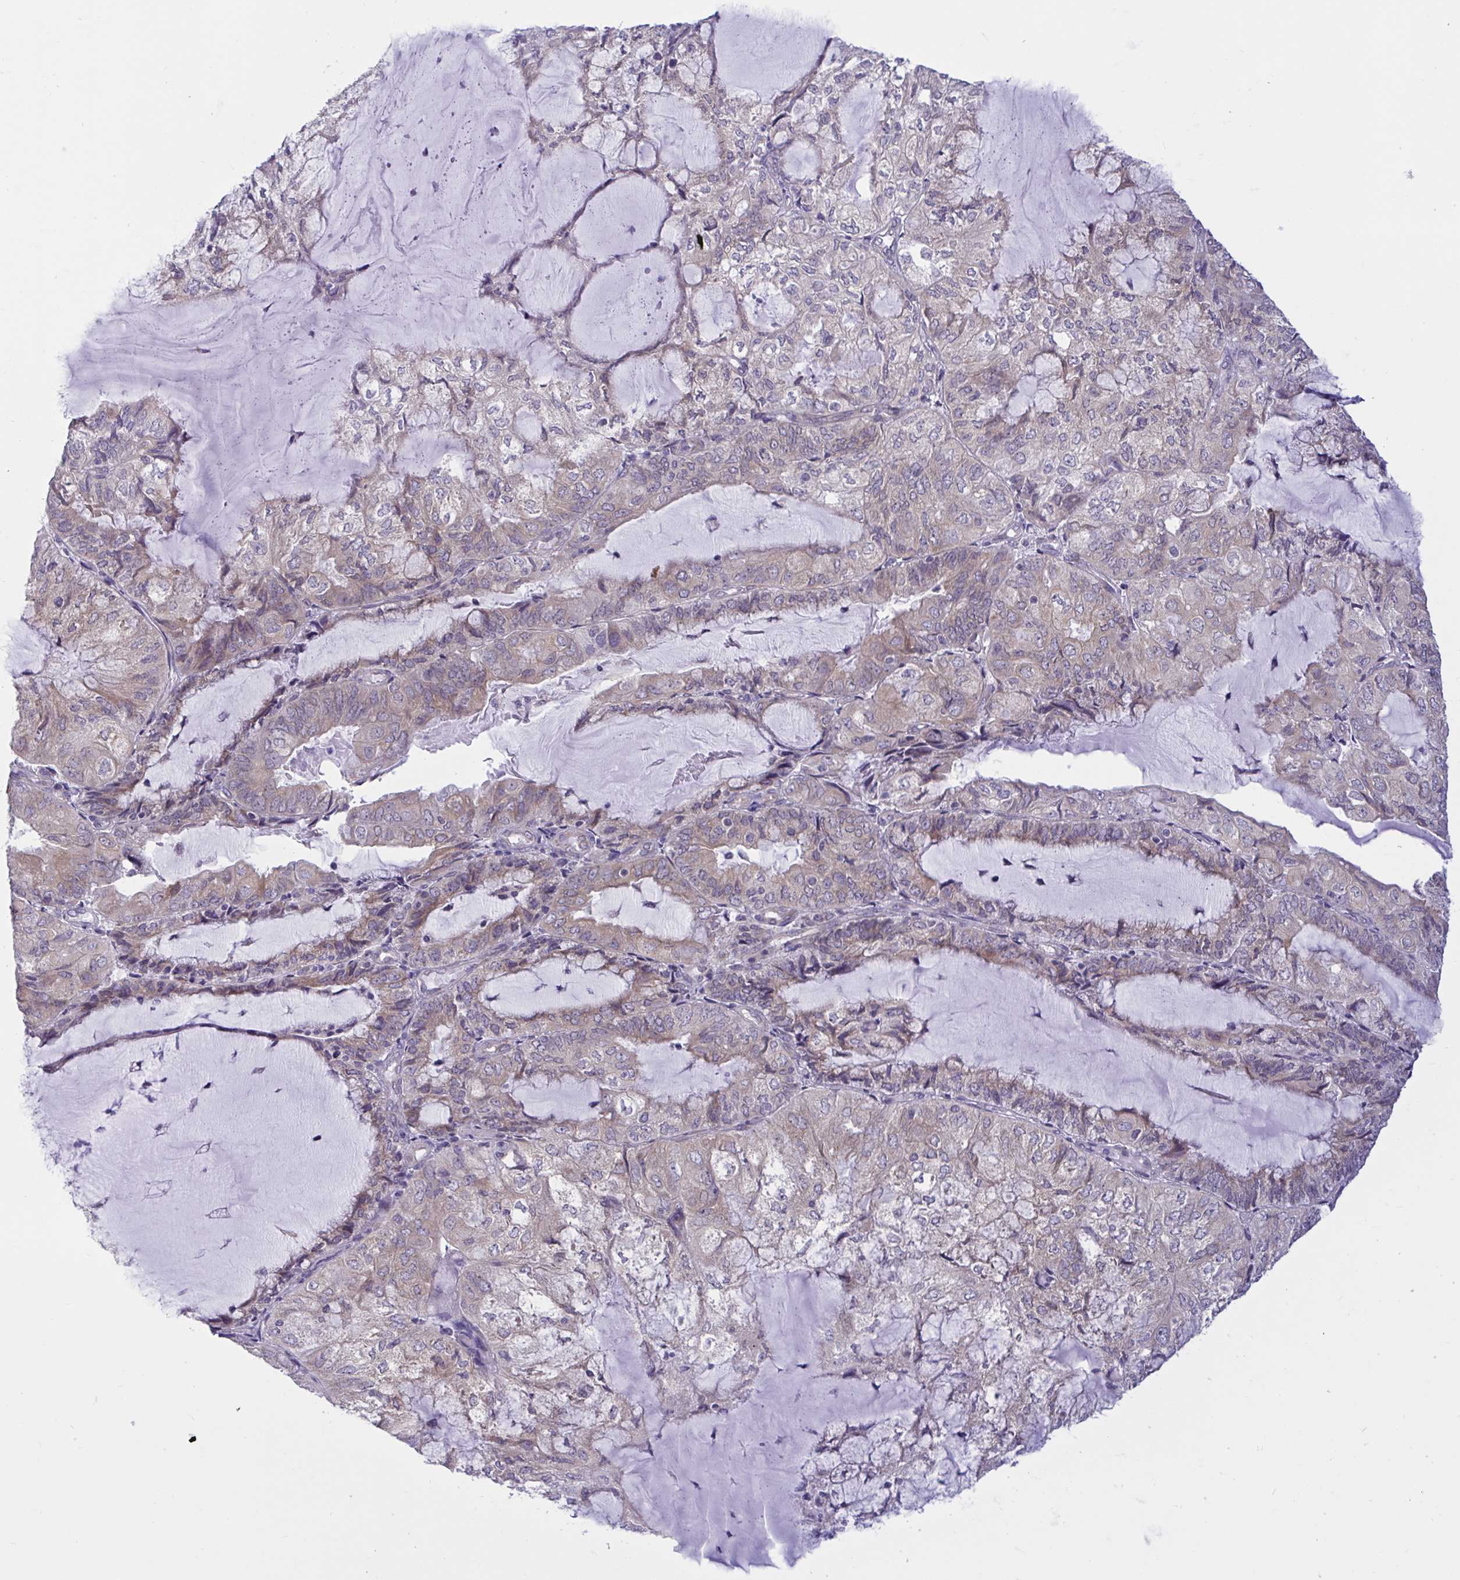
{"staining": {"intensity": "weak", "quantity": ">75%", "location": "cytoplasmic/membranous"}, "tissue": "endometrial cancer", "cell_type": "Tumor cells", "image_type": "cancer", "snomed": [{"axis": "morphology", "description": "Adenocarcinoma, NOS"}, {"axis": "topography", "description": "Endometrium"}], "caption": "Immunohistochemical staining of endometrial adenocarcinoma displays weak cytoplasmic/membranous protein positivity in about >75% of tumor cells. Immunohistochemistry (ihc) stains the protein in brown and the nuclei are stained blue.", "gene": "CAMLG", "patient": {"sex": "female", "age": 81}}